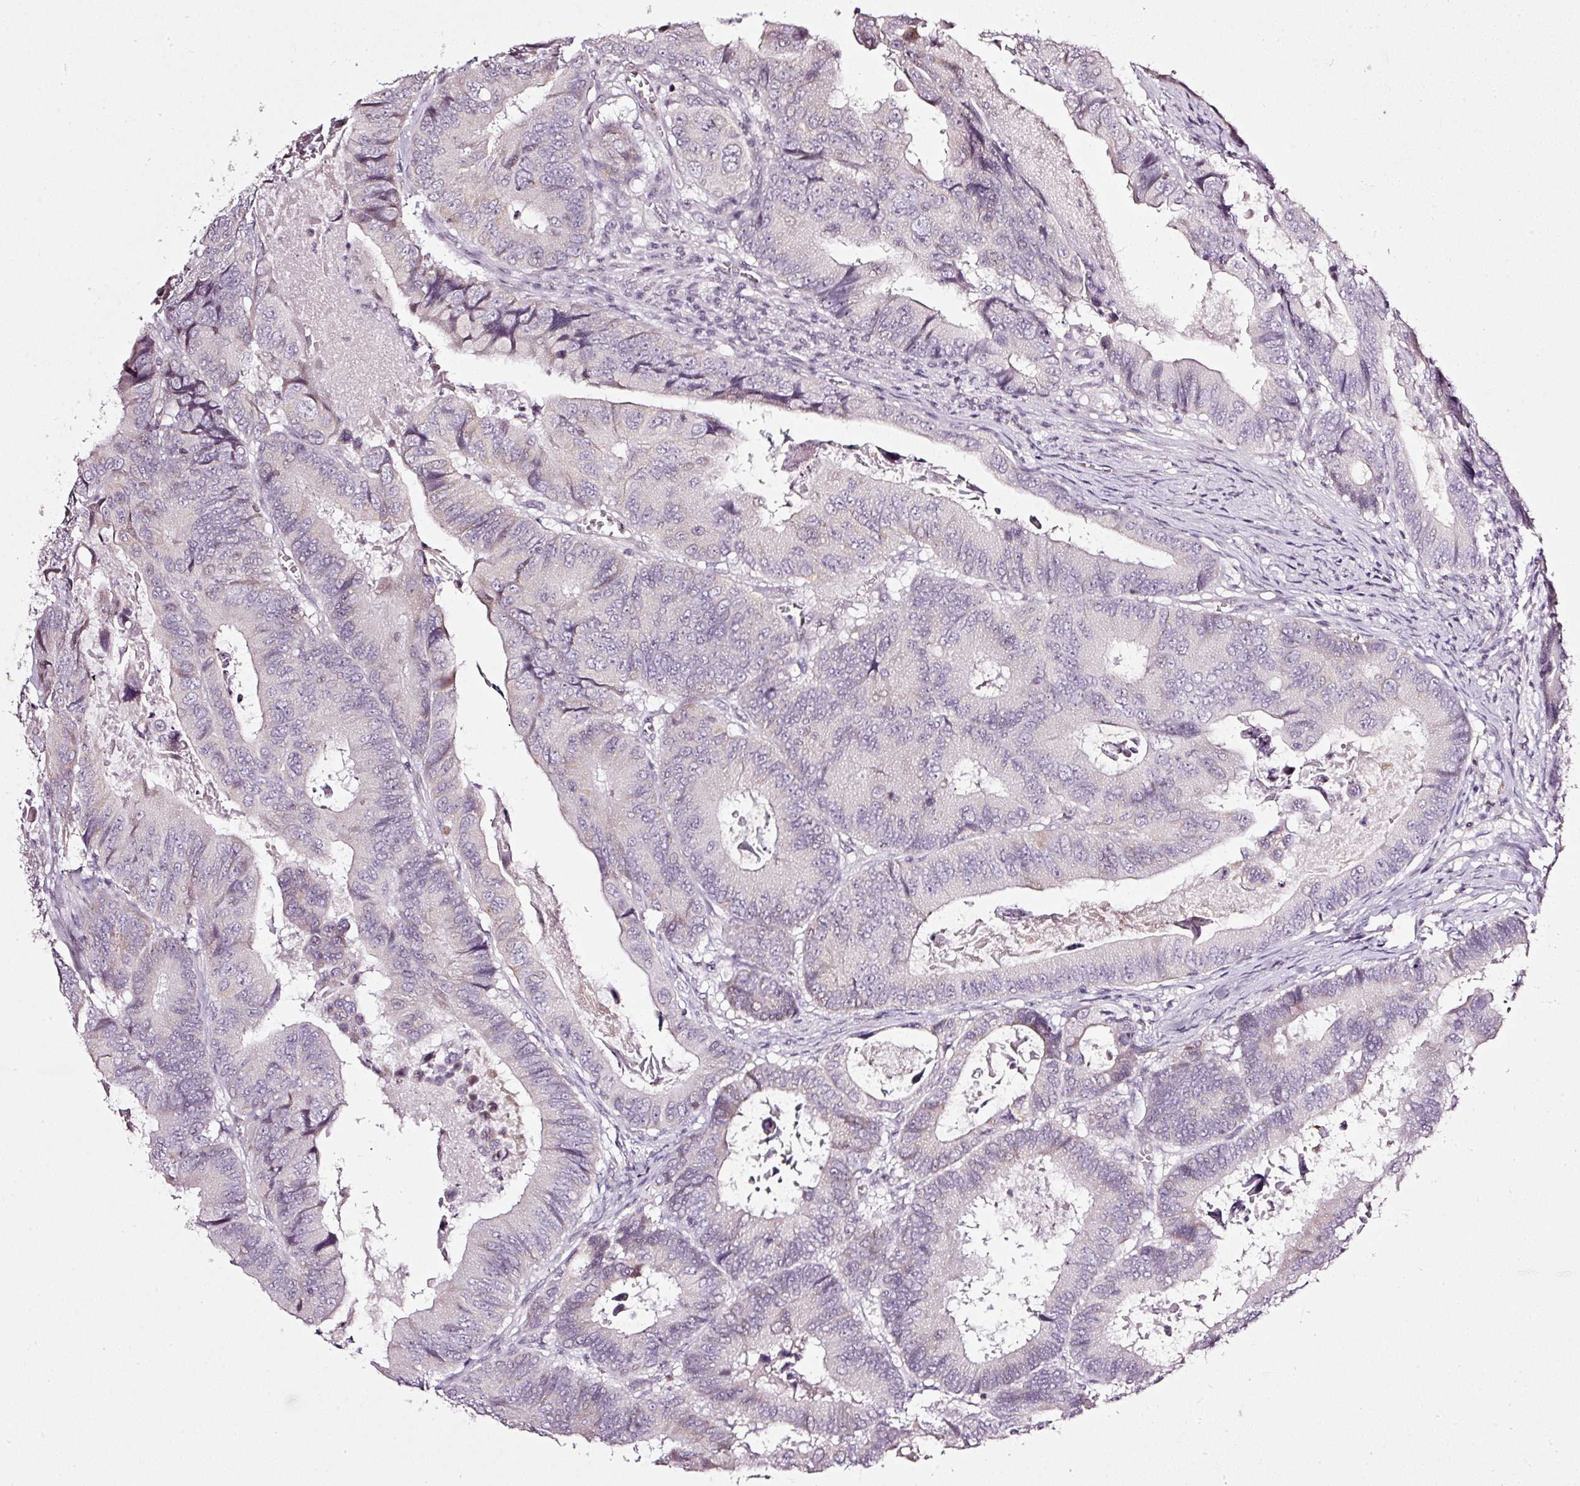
{"staining": {"intensity": "moderate", "quantity": "<25%", "location": "cytoplasmic/membranous"}, "tissue": "colorectal cancer", "cell_type": "Tumor cells", "image_type": "cancer", "snomed": [{"axis": "morphology", "description": "Adenocarcinoma, NOS"}, {"axis": "topography", "description": "Colon"}], "caption": "Immunohistochemistry of colorectal cancer demonstrates low levels of moderate cytoplasmic/membranous positivity in about <25% of tumor cells.", "gene": "NRDE2", "patient": {"sex": "male", "age": 85}}